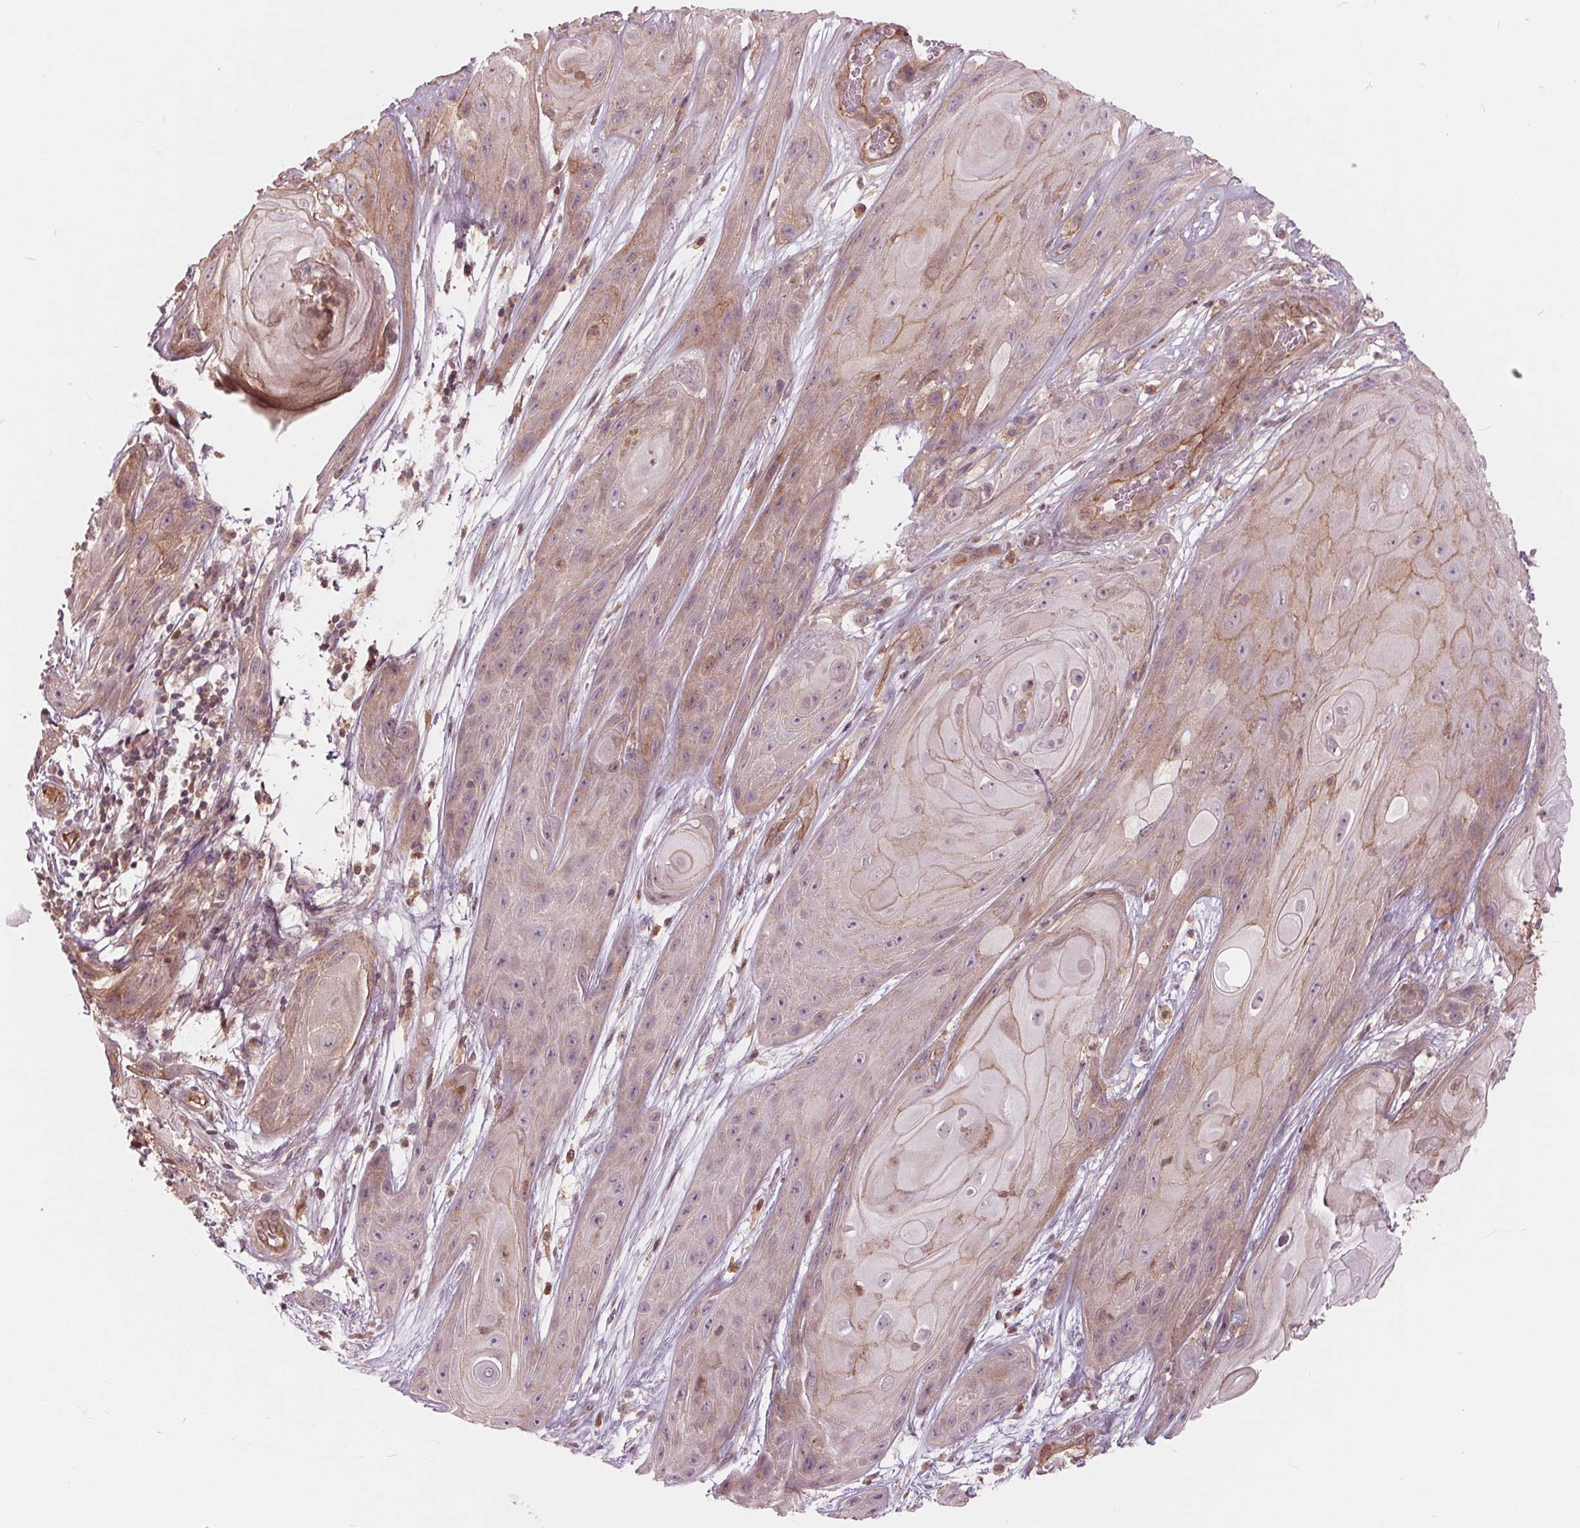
{"staining": {"intensity": "weak", "quantity": "25%-75%", "location": "cytoplasmic/membranous"}, "tissue": "skin cancer", "cell_type": "Tumor cells", "image_type": "cancer", "snomed": [{"axis": "morphology", "description": "Squamous cell carcinoma, NOS"}, {"axis": "topography", "description": "Skin"}], "caption": "IHC micrograph of neoplastic tissue: human squamous cell carcinoma (skin) stained using immunohistochemistry displays low levels of weak protein expression localized specifically in the cytoplasmic/membranous of tumor cells, appearing as a cytoplasmic/membranous brown color.", "gene": "TXNIP", "patient": {"sex": "male", "age": 62}}